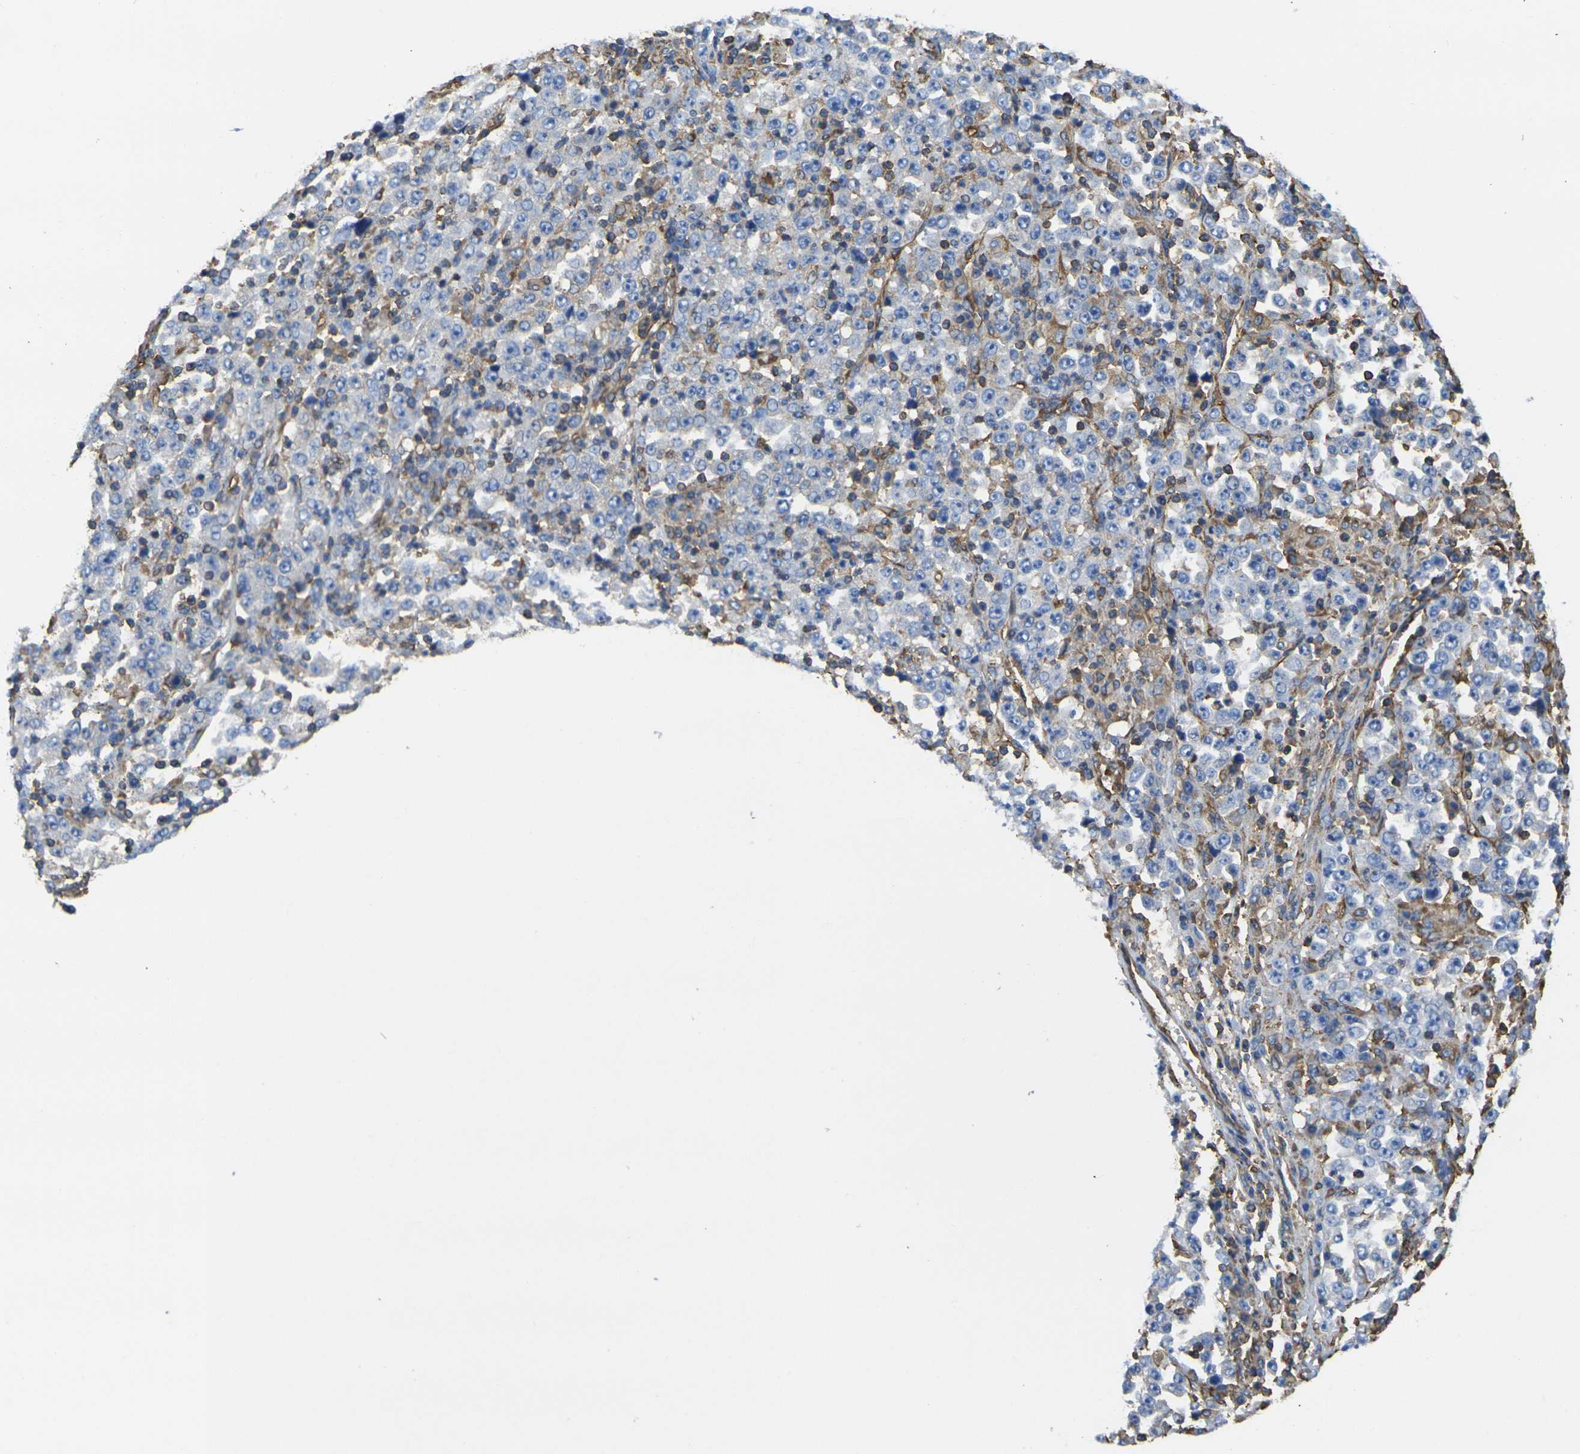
{"staining": {"intensity": "negative", "quantity": "none", "location": "none"}, "tissue": "stomach cancer", "cell_type": "Tumor cells", "image_type": "cancer", "snomed": [{"axis": "morphology", "description": "Normal tissue, NOS"}, {"axis": "morphology", "description": "Adenocarcinoma, NOS"}, {"axis": "topography", "description": "Stomach, upper"}, {"axis": "topography", "description": "Stomach"}], "caption": "Human stomach cancer stained for a protein using immunohistochemistry demonstrates no expression in tumor cells.", "gene": "FAM110D", "patient": {"sex": "male", "age": 59}}